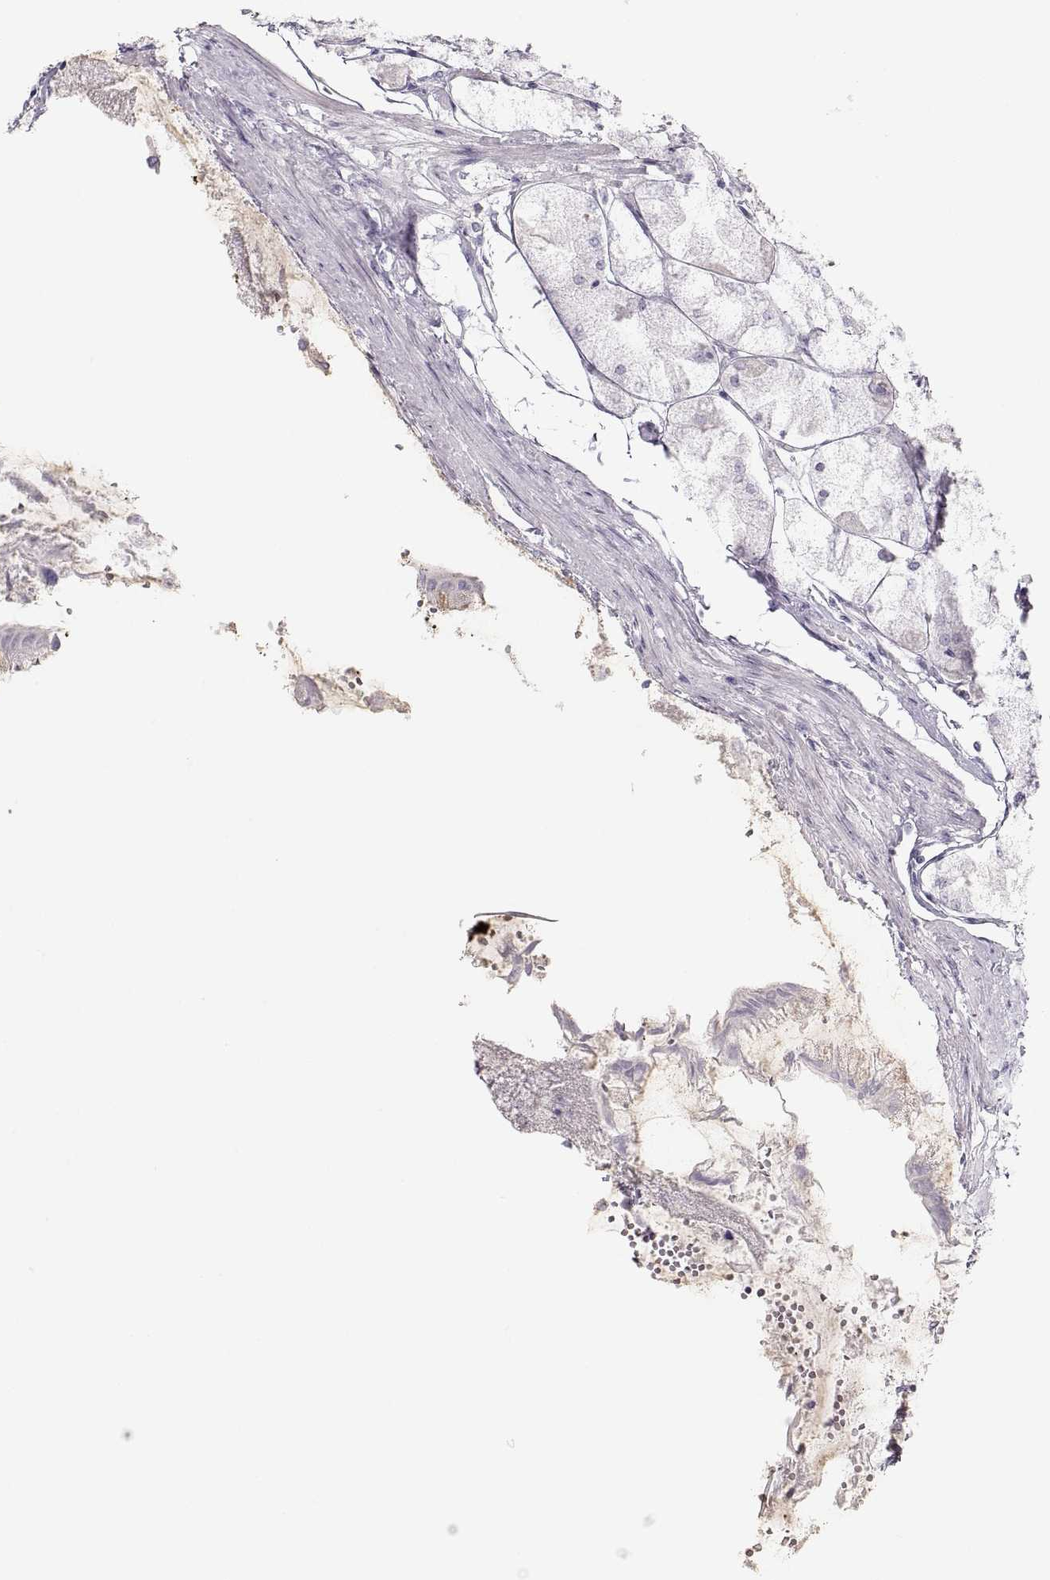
{"staining": {"intensity": "negative", "quantity": "none", "location": "none"}, "tissue": "stomach", "cell_type": "Glandular cells", "image_type": "normal", "snomed": [{"axis": "morphology", "description": "Normal tissue, NOS"}, {"axis": "topography", "description": "Stomach, upper"}], "caption": "There is no significant expression in glandular cells of stomach. Brightfield microscopy of immunohistochemistry (IHC) stained with DAB (brown) and hematoxylin (blue), captured at high magnification.", "gene": "IMPG1", "patient": {"sex": "male", "age": 60}}